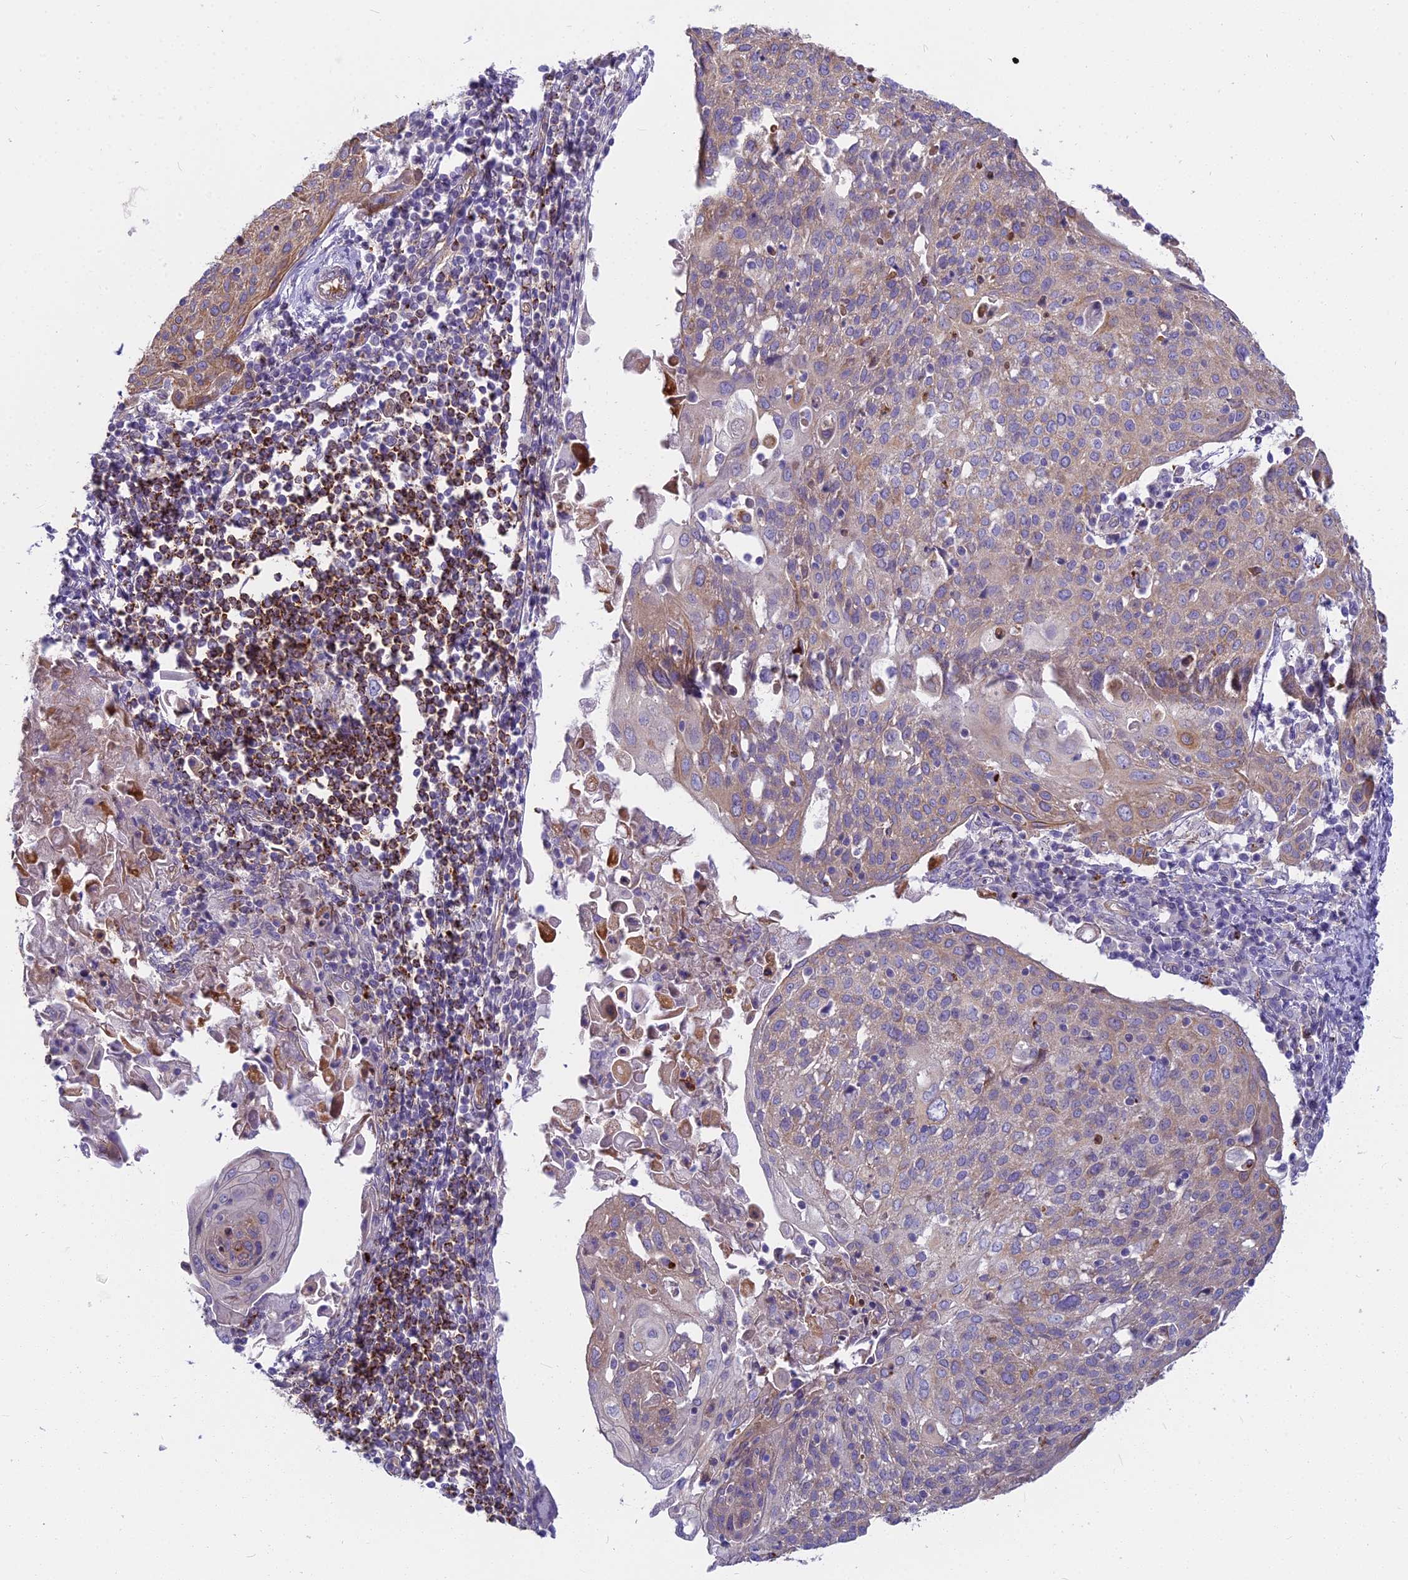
{"staining": {"intensity": "weak", "quantity": ">75%", "location": "cytoplasmic/membranous"}, "tissue": "cervical cancer", "cell_type": "Tumor cells", "image_type": "cancer", "snomed": [{"axis": "morphology", "description": "Squamous cell carcinoma, NOS"}, {"axis": "topography", "description": "Cervix"}], "caption": "About >75% of tumor cells in cervical squamous cell carcinoma demonstrate weak cytoplasmic/membranous protein positivity as visualized by brown immunohistochemical staining.", "gene": "HLA-DOA", "patient": {"sex": "female", "age": 67}}